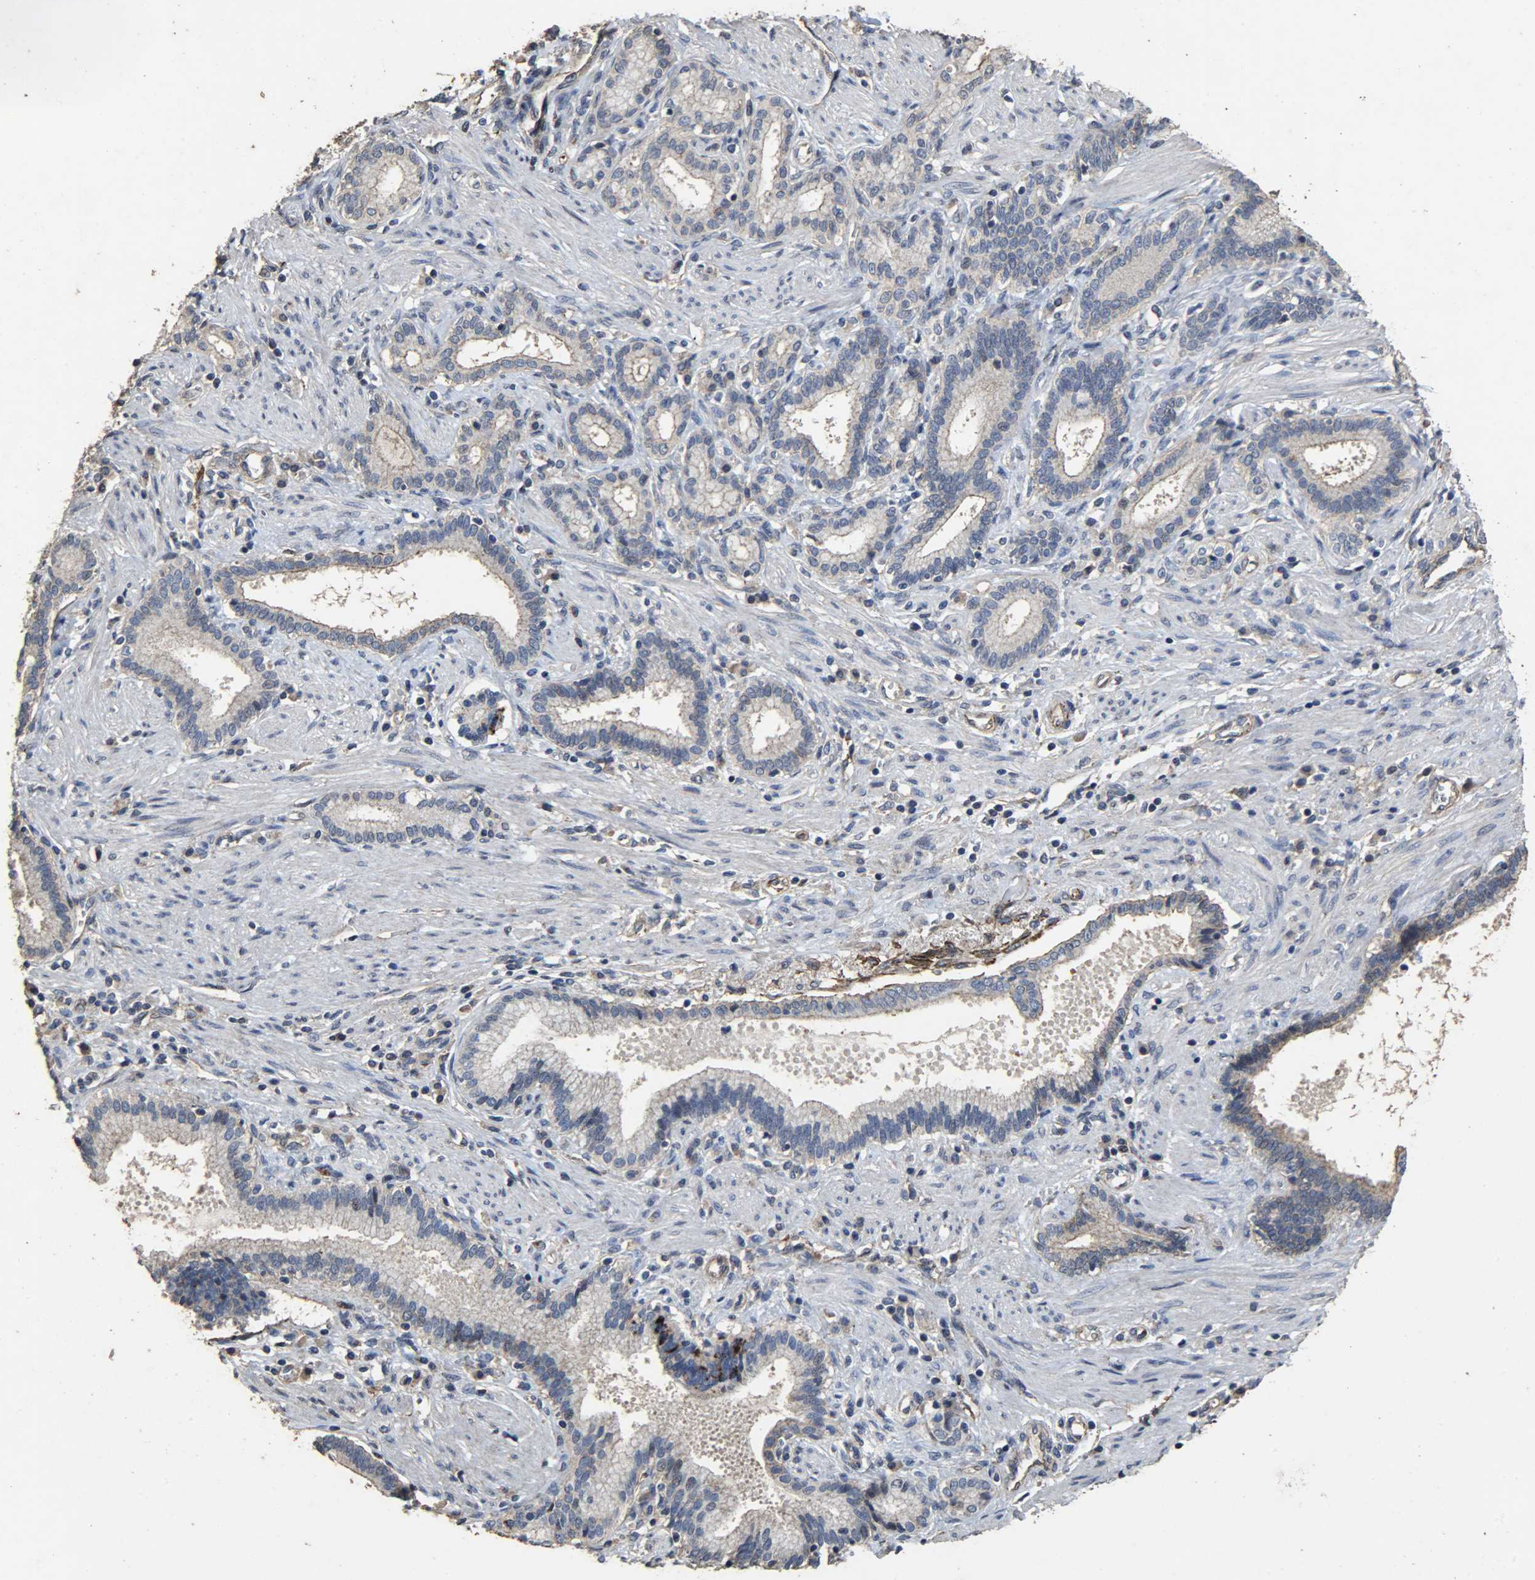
{"staining": {"intensity": "negative", "quantity": "none", "location": "none"}, "tissue": "pancreatic cancer", "cell_type": "Tumor cells", "image_type": "cancer", "snomed": [{"axis": "morphology", "description": "Adenocarcinoma, NOS"}, {"axis": "topography", "description": "Pancreas"}], "caption": "The micrograph demonstrates no staining of tumor cells in pancreatic cancer (adenocarcinoma).", "gene": "TPM4", "patient": {"sex": "female", "age": 48}}